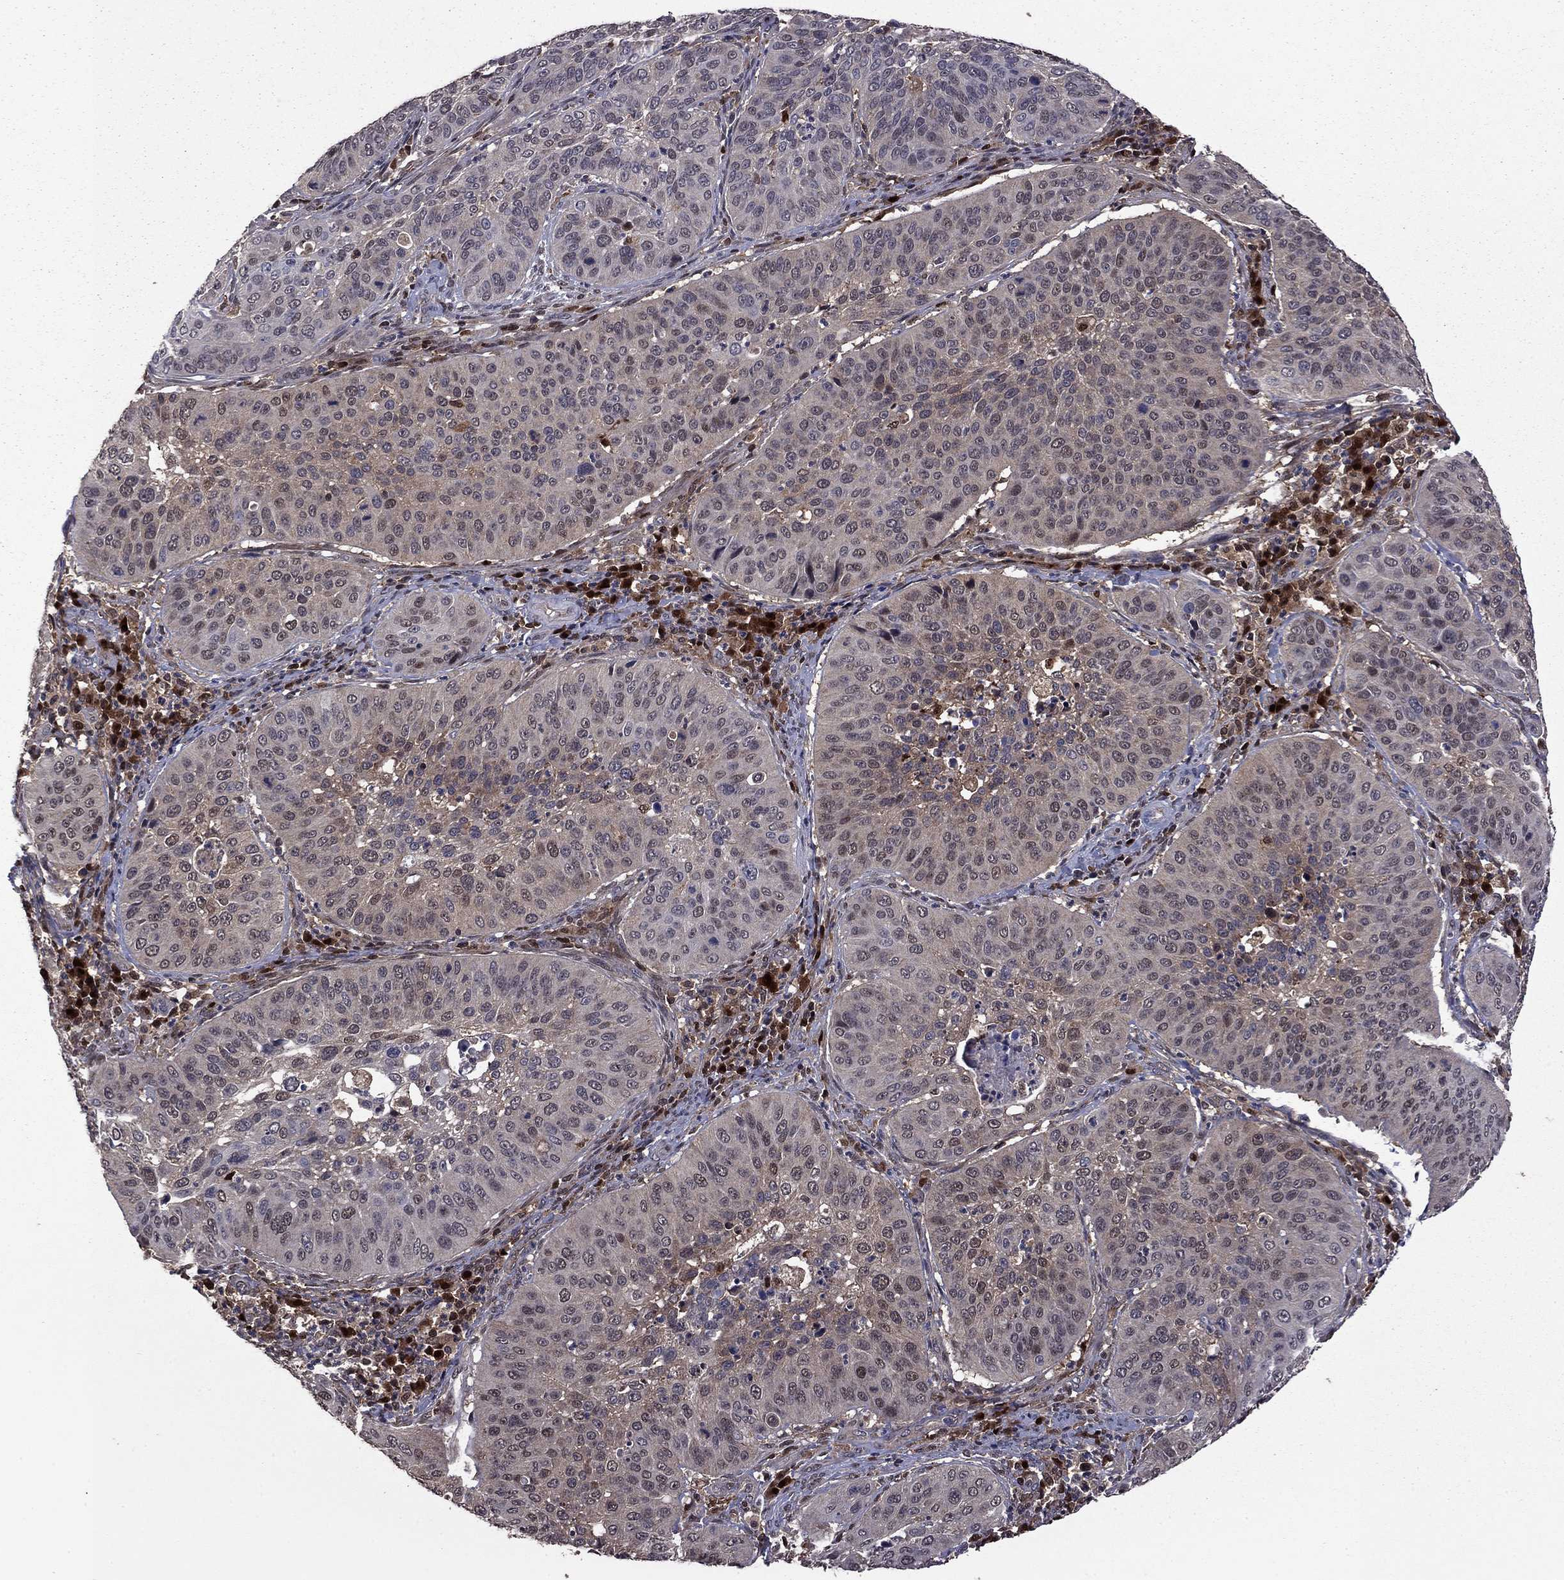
{"staining": {"intensity": "weak", "quantity": "<25%", "location": "cytoplasmic/membranous"}, "tissue": "cervical cancer", "cell_type": "Tumor cells", "image_type": "cancer", "snomed": [{"axis": "morphology", "description": "Normal tissue, NOS"}, {"axis": "morphology", "description": "Squamous cell carcinoma, NOS"}, {"axis": "topography", "description": "Cervix"}], "caption": "There is no significant expression in tumor cells of cervical cancer (squamous cell carcinoma).", "gene": "APPBP2", "patient": {"sex": "female", "age": 39}}